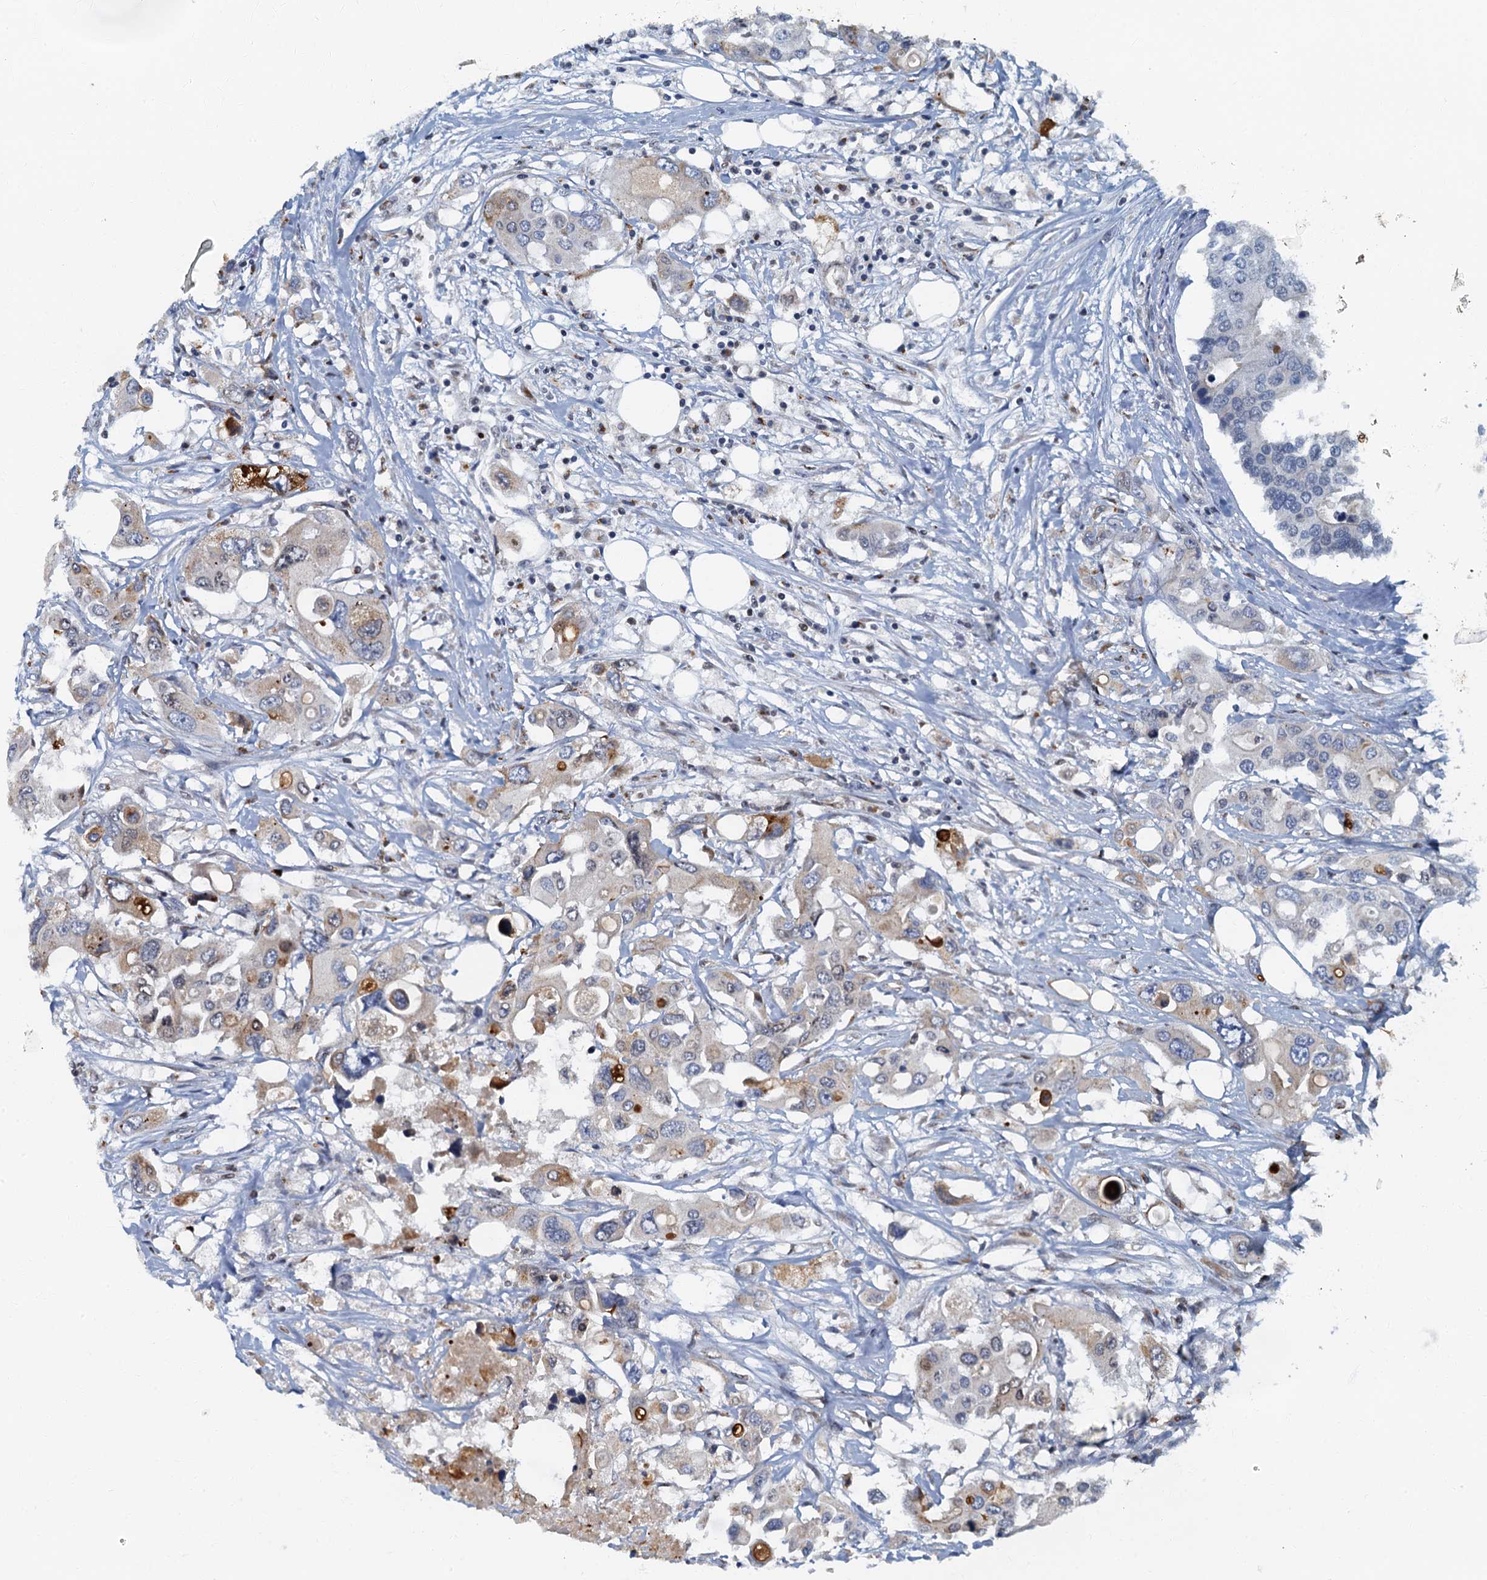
{"staining": {"intensity": "moderate", "quantity": "<25%", "location": "cytoplasmic/membranous"}, "tissue": "colorectal cancer", "cell_type": "Tumor cells", "image_type": "cancer", "snomed": [{"axis": "morphology", "description": "Adenocarcinoma, NOS"}, {"axis": "topography", "description": "Colon"}], "caption": "Colorectal adenocarcinoma stained for a protein reveals moderate cytoplasmic/membranous positivity in tumor cells.", "gene": "LYPD3", "patient": {"sex": "male", "age": 77}}